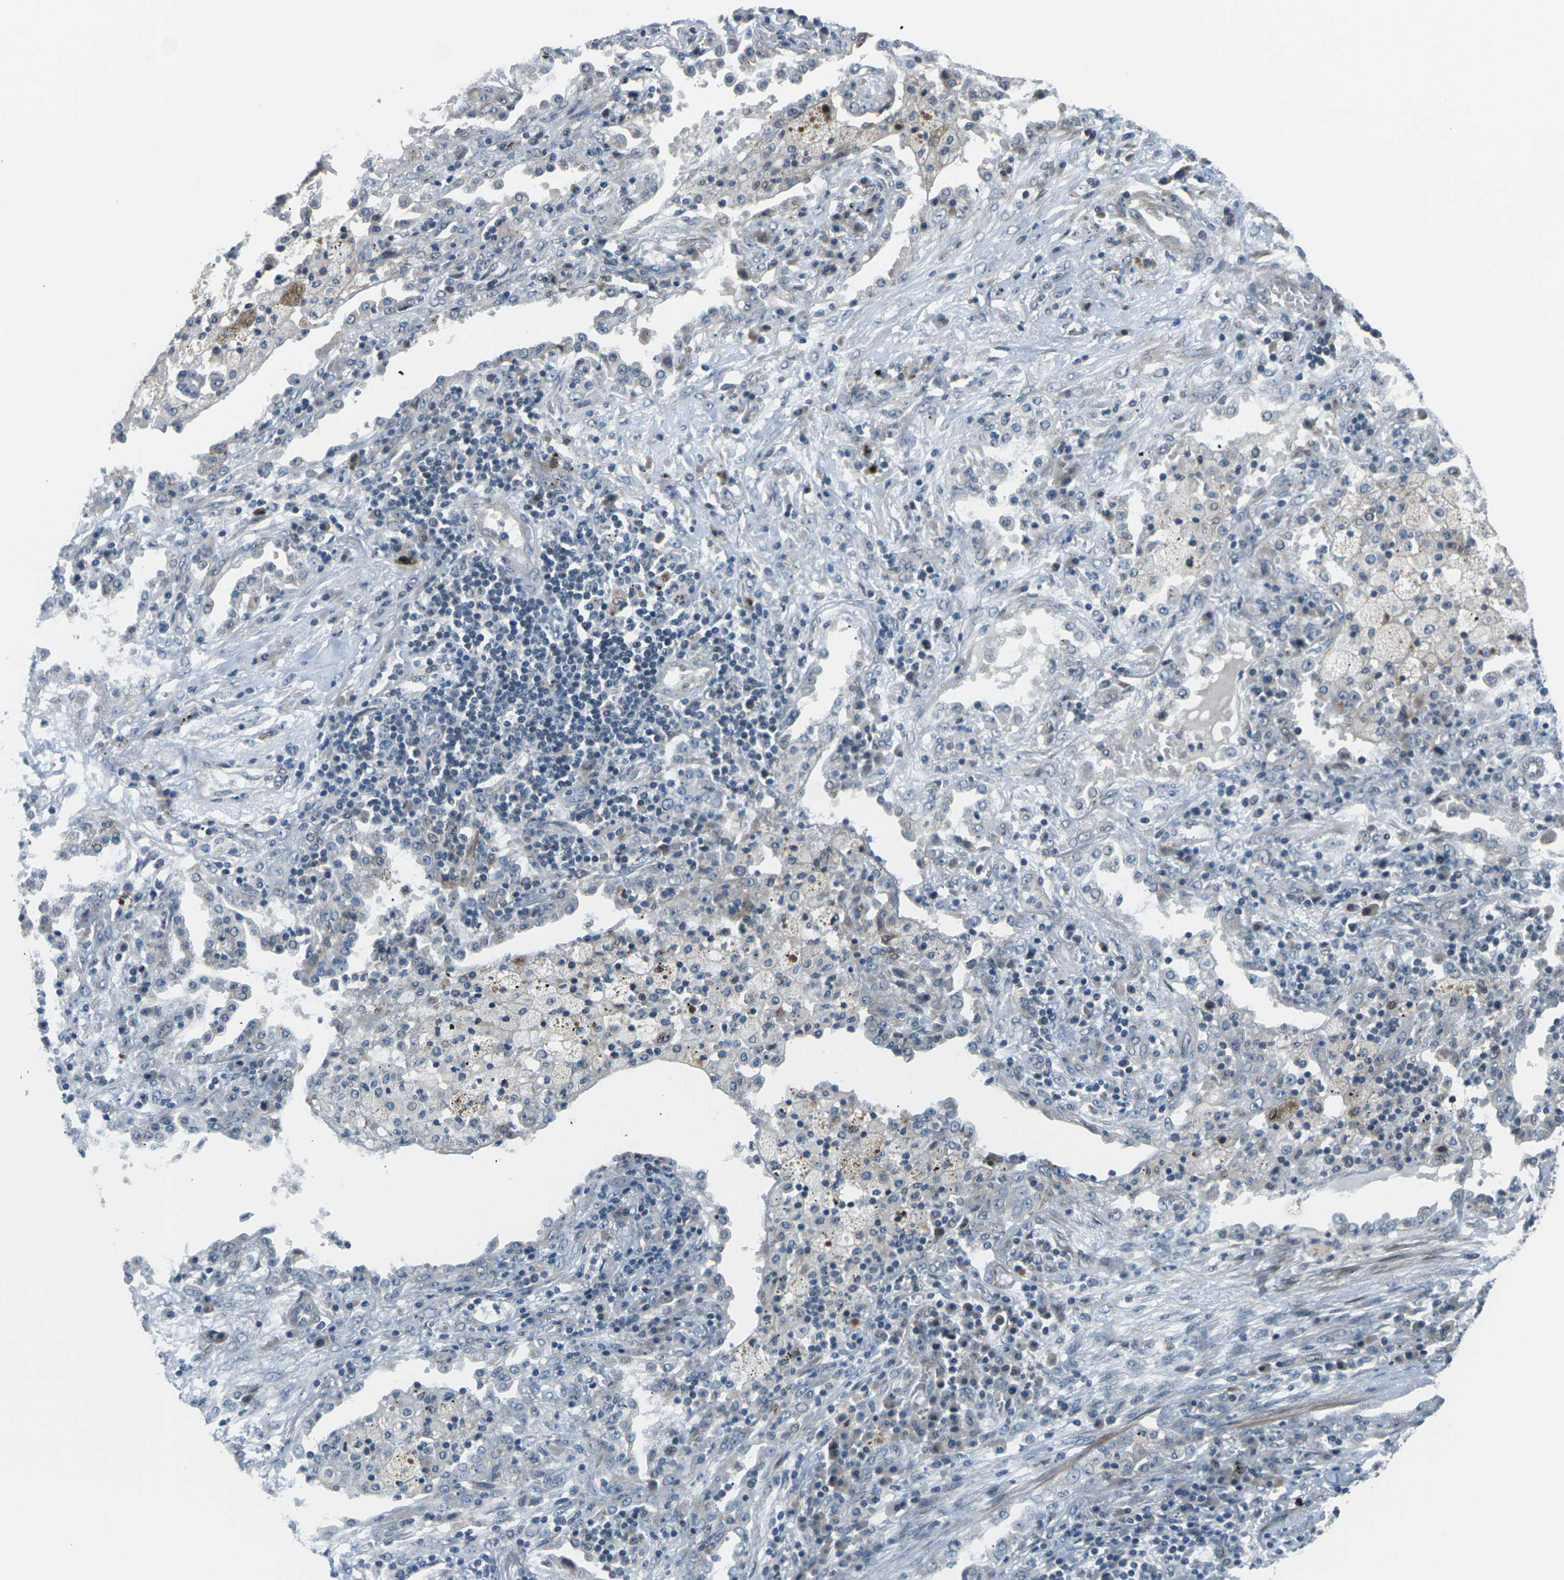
{"staining": {"intensity": "negative", "quantity": "none", "location": "none"}, "tissue": "lung cancer", "cell_type": "Tumor cells", "image_type": "cancer", "snomed": [{"axis": "morphology", "description": "Squamous cell carcinoma, NOS"}, {"axis": "topography", "description": "Lung"}], "caption": "IHC of human lung squamous cell carcinoma demonstrates no positivity in tumor cells.", "gene": "SLC13A3", "patient": {"sex": "female", "age": 63}}